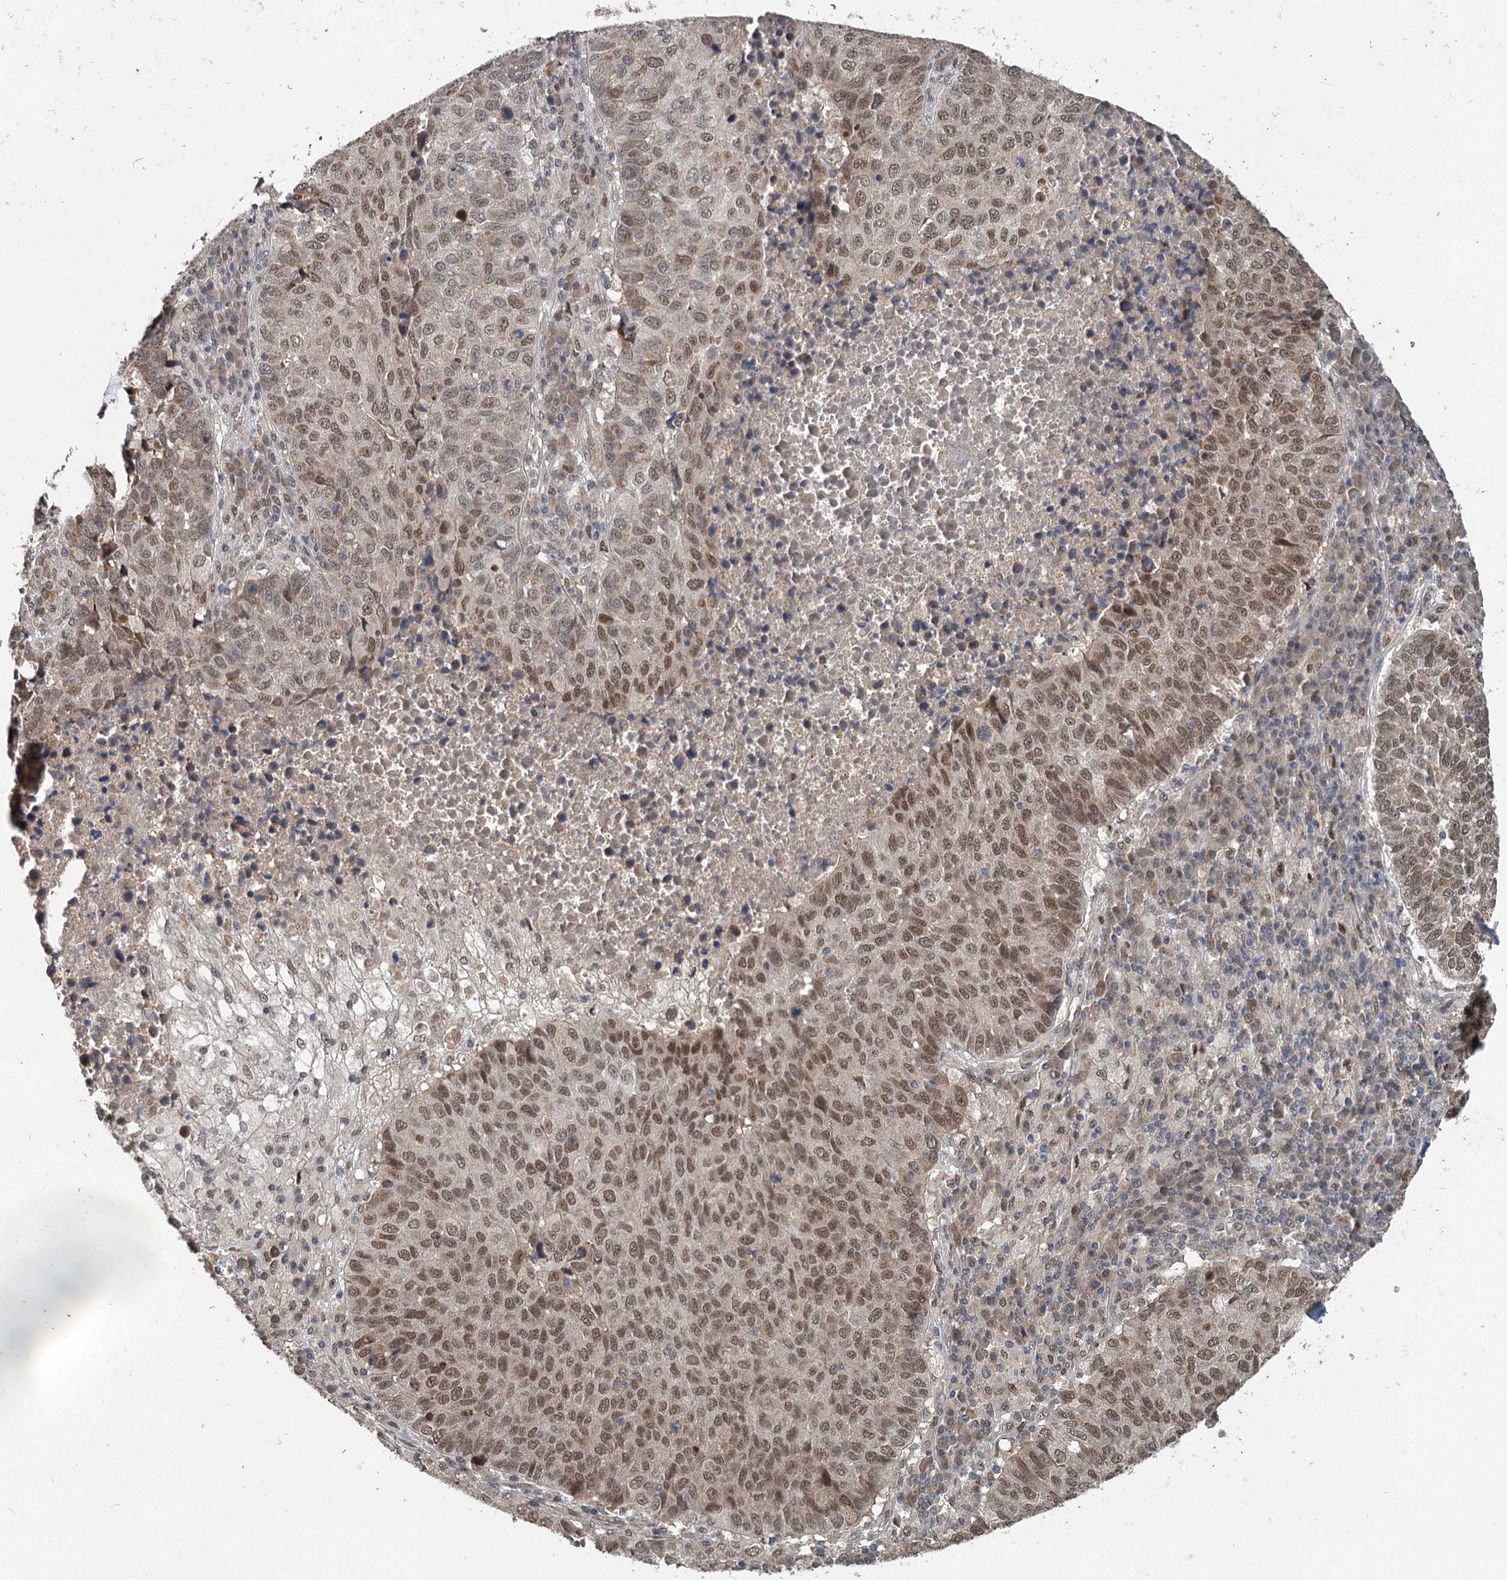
{"staining": {"intensity": "moderate", "quantity": "25%-75%", "location": "nuclear"}, "tissue": "lung cancer", "cell_type": "Tumor cells", "image_type": "cancer", "snomed": [{"axis": "morphology", "description": "Squamous cell carcinoma, NOS"}, {"axis": "topography", "description": "Lung"}], "caption": "DAB (3,3'-diaminobenzidine) immunohistochemical staining of lung cancer (squamous cell carcinoma) demonstrates moderate nuclear protein positivity in about 25%-75% of tumor cells.", "gene": "MYG1", "patient": {"sex": "male", "age": 73}}